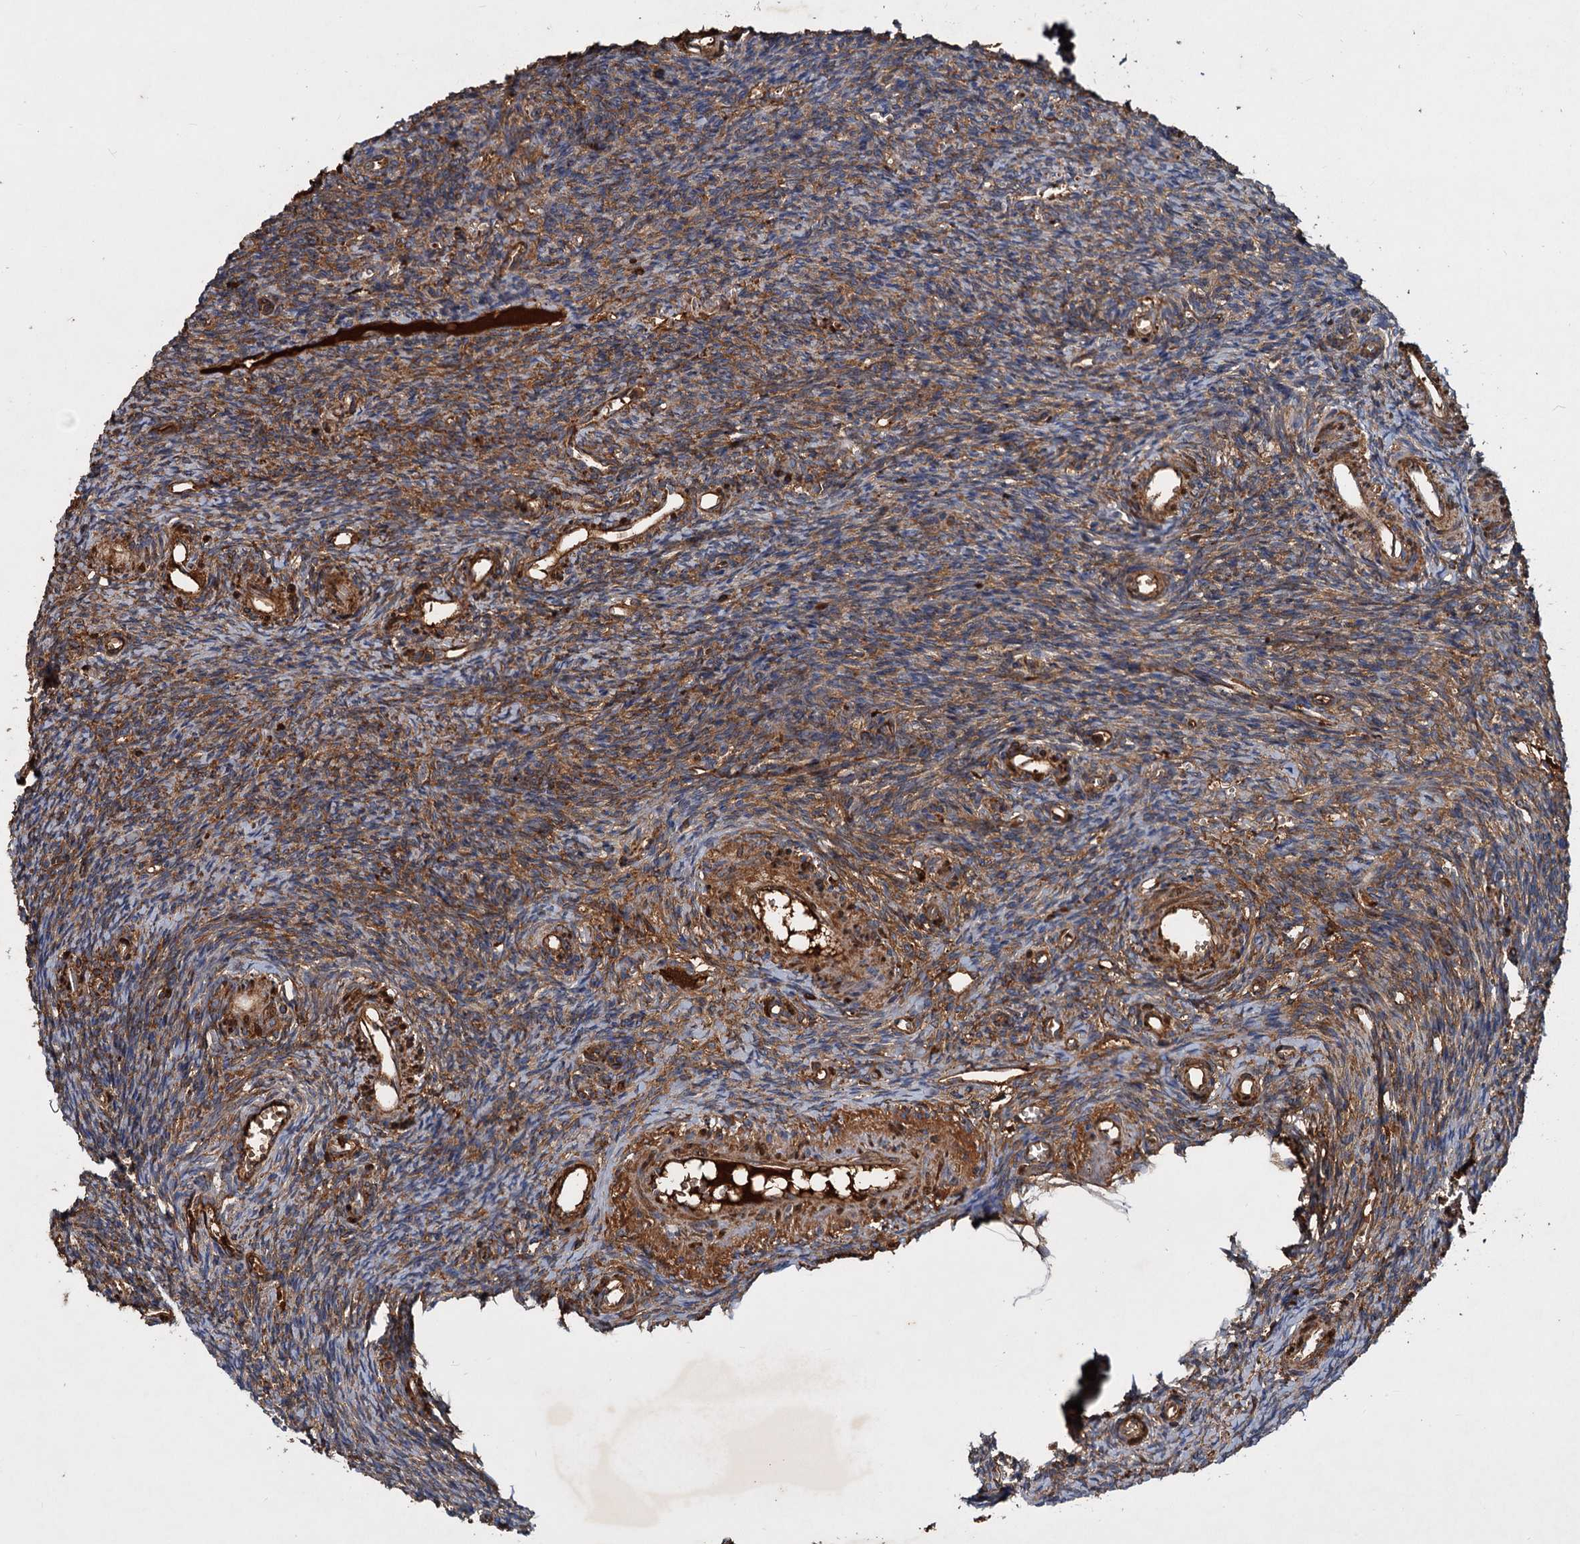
{"staining": {"intensity": "moderate", "quantity": ">75%", "location": "cytoplasmic/membranous"}, "tissue": "ovary", "cell_type": "Ovarian stroma cells", "image_type": "normal", "snomed": [{"axis": "morphology", "description": "Normal tissue, NOS"}, {"axis": "topography", "description": "Ovary"}], "caption": "Immunohistochemical staining of benign human ovary reveals moderate cytoplasmic/membranous protein staining in approximately >75% of ovarian stroma cells. The staining is performed using DAB brown chromogen to label protein expression. The nuclei are counter-stained blue using hematoxylin.", "gene": "CHRD", "patient": {"sex": "female", "age": 39}}